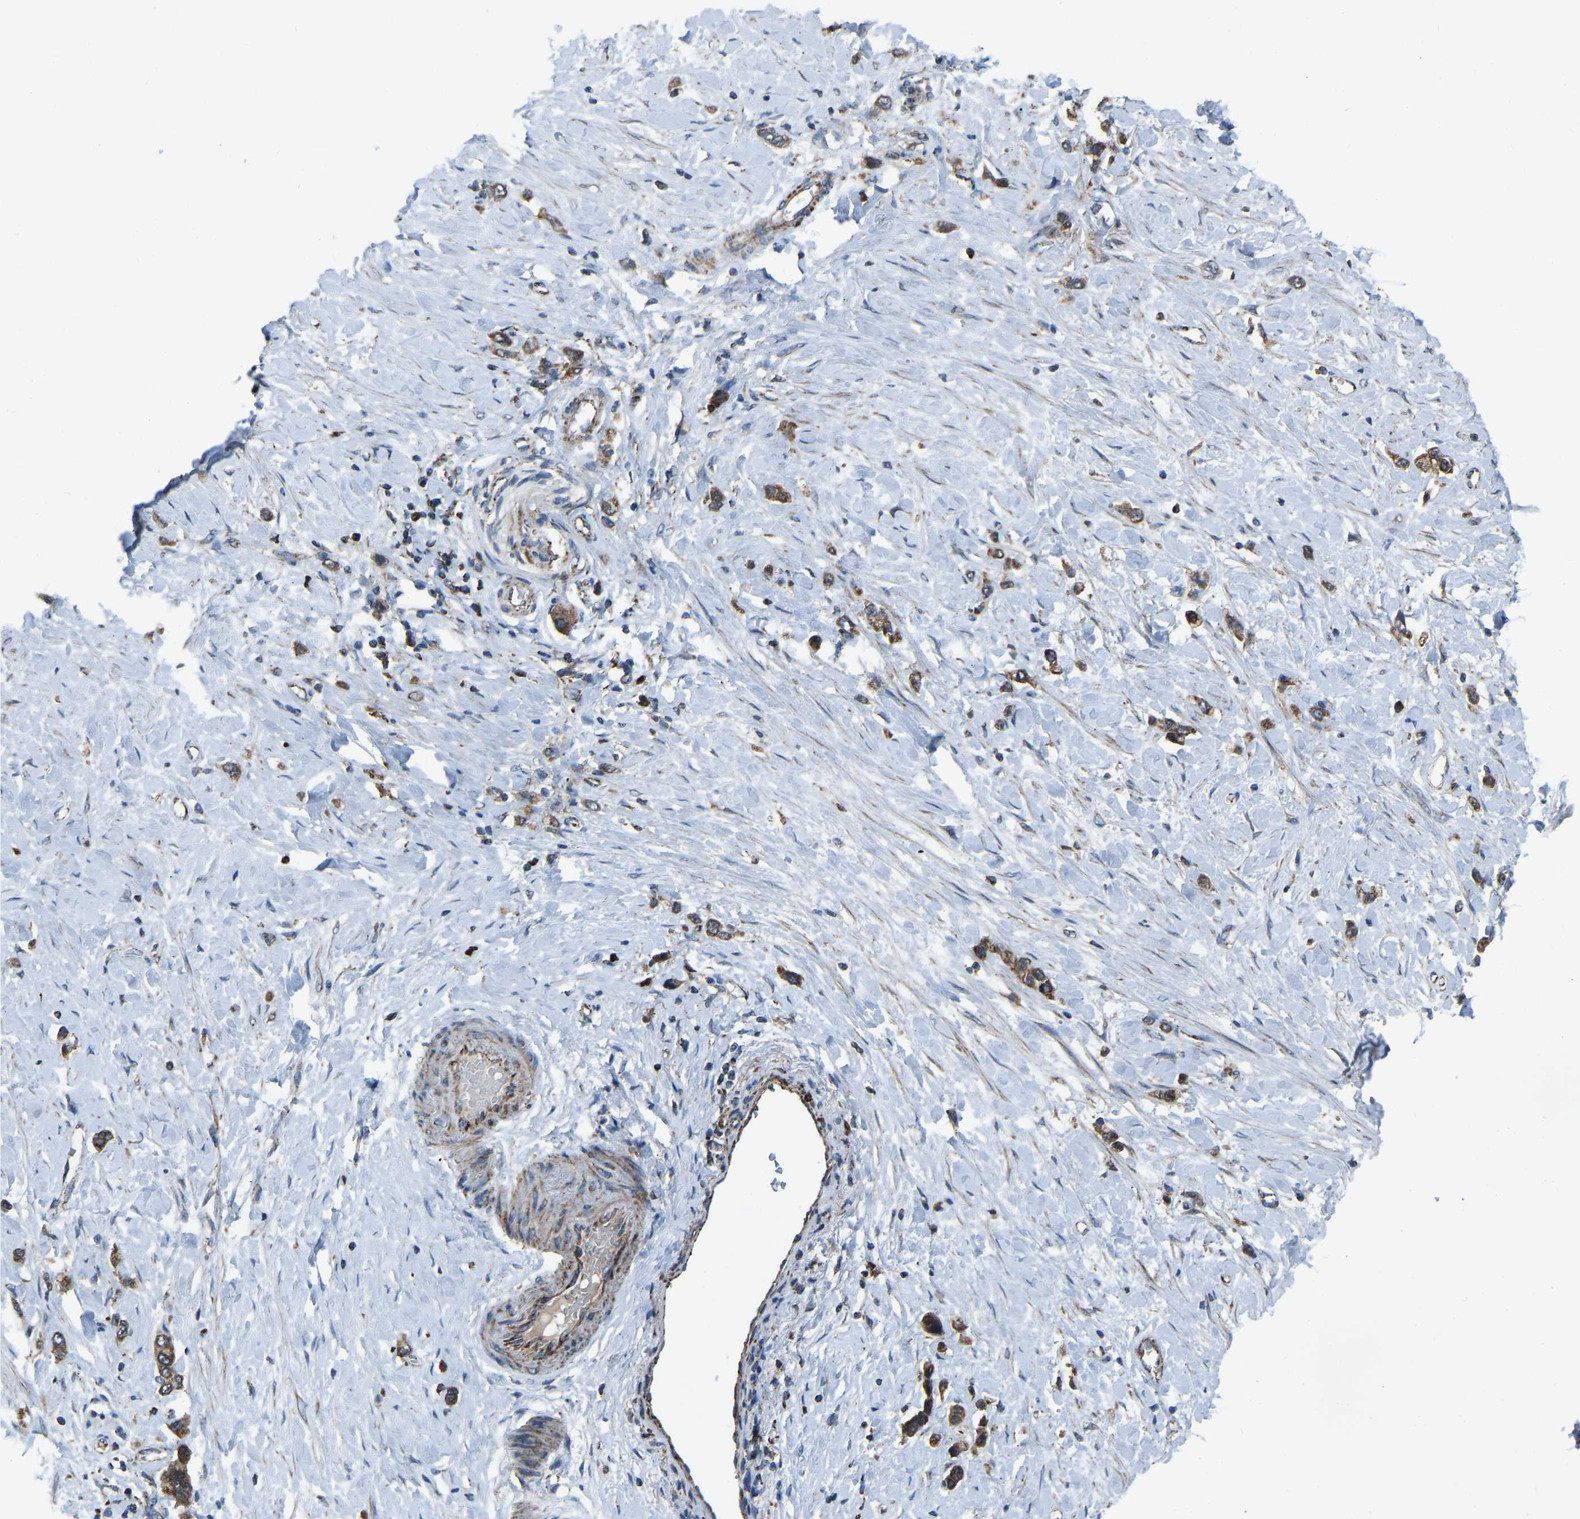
{"staining": {"intensity": "moderate", "quantity": ">75%", "location": "cytoplasmic/membranous"}, "tissue": "stomach cancer", "cell_type": "Tumor cells", "image_type": "cancer", "snomed": [{"axis": "morphology", "description": "Adenocarcinoma, NOS"}, {"axis": "topography", "description": "Stomach"}], "caption": "Stomach cancer stained with IHC demonstrates moderate cytoplasmic/membranous positivity in about >75% of tumor cells.", "gene": "AKR1A1", "patient": {"sex": "female", "age": 65}}